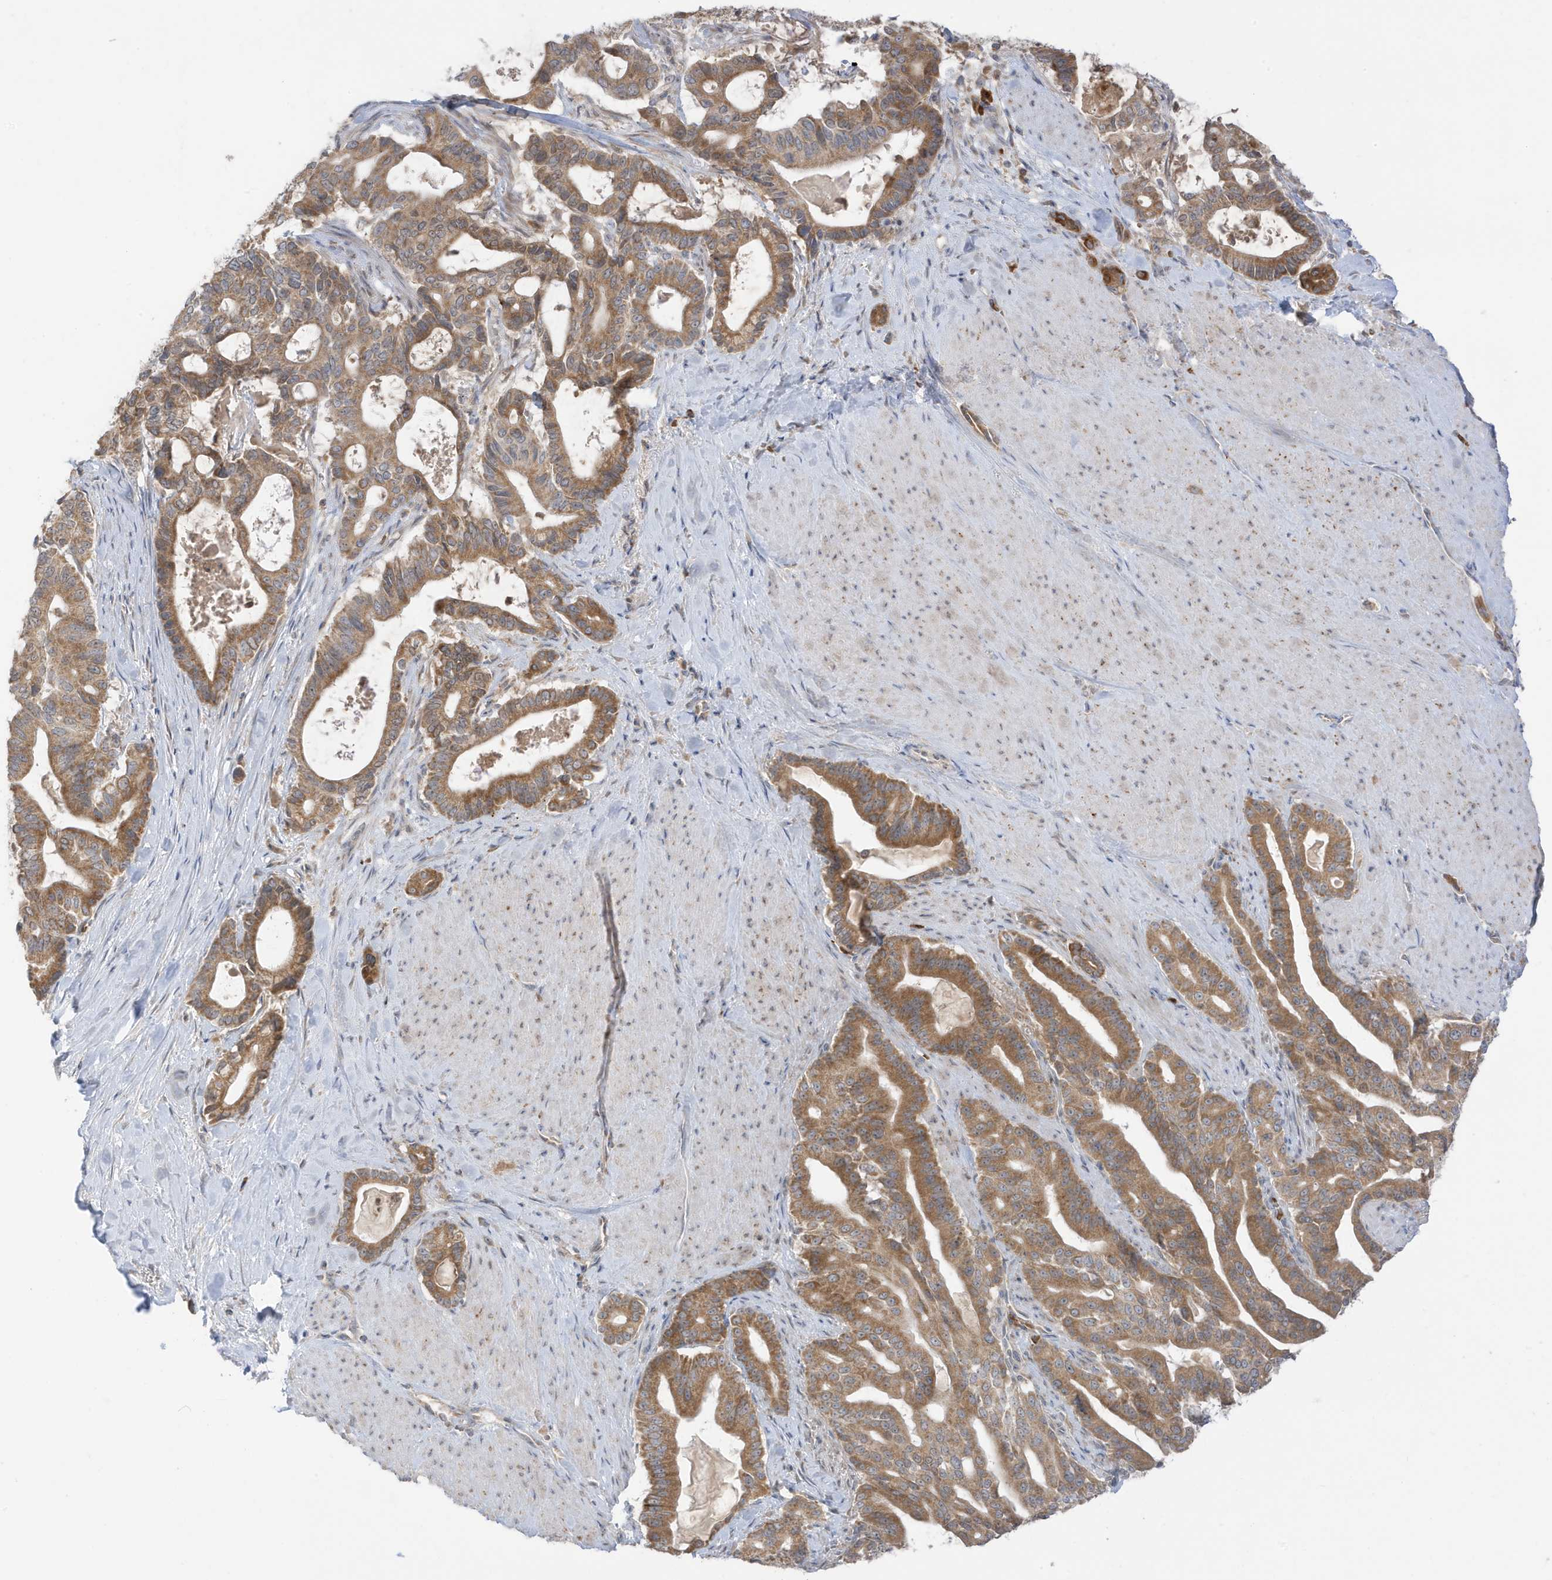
{"staining": {"intensity": "moderate", "quantity": ">75%", "location": "cytoplasmic/membranous"}, "tissue": "pancreatic cancer", "cell_type": "Tumor cells", "image_type": "cancer", "snomed": [{"axis": "morphology", "description": "Adenocarcinoma, NOS"}, {"axis": "topography", "description": "Pancreas"}], "caption": "This micrograph displays adenocarcinoma (pancreatic) stained with IHC to label a protein in brown. The cytoplasmic/membranous of tumor cells show moderate positivity for the protein. Nuclei are counter-stained blue.", "gene": "NPPC", "patient": {"sex": "male", "age": 63}}